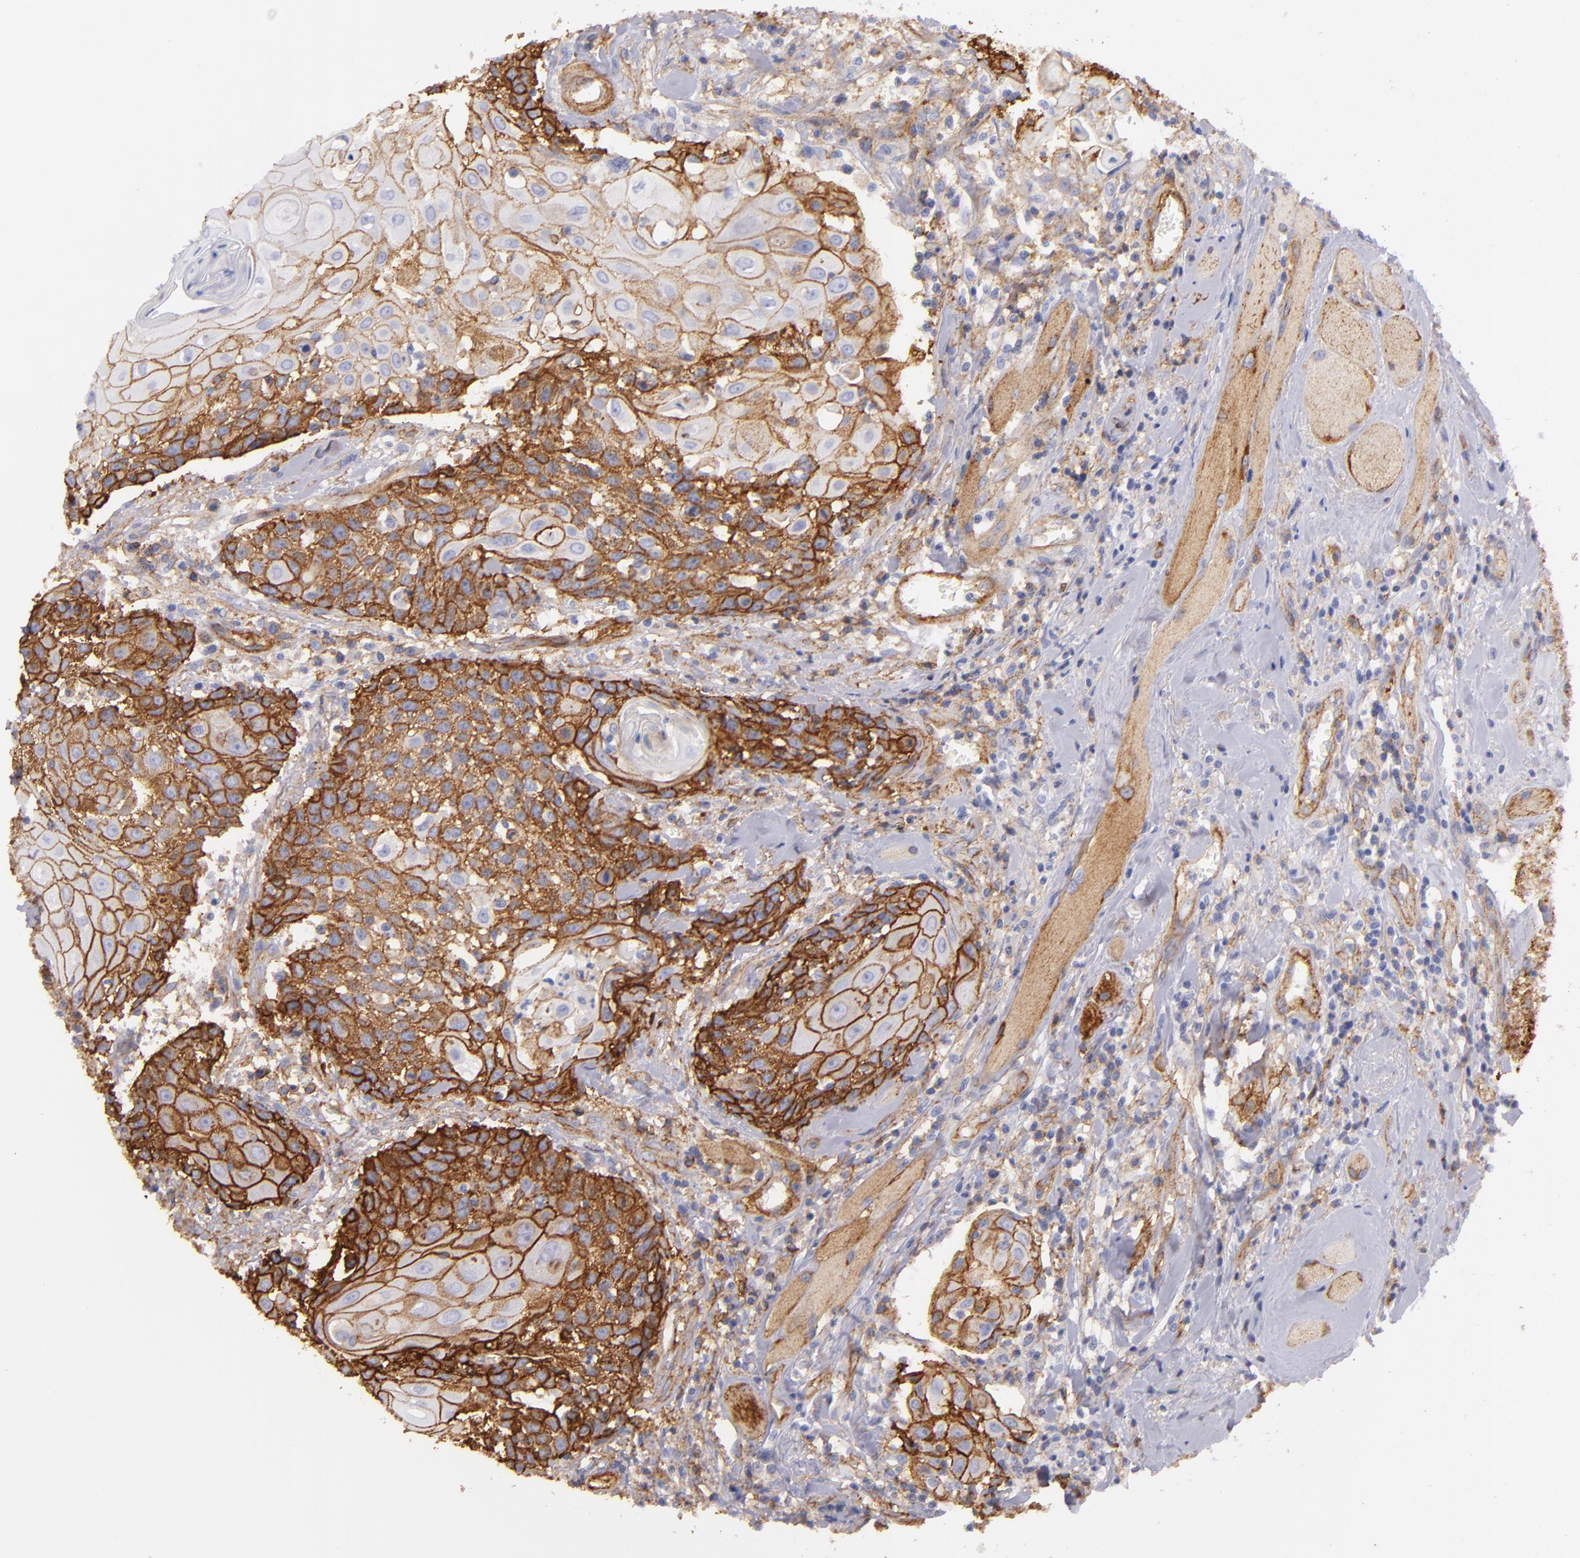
{"staining": {"intensity": "moderate", "quantity": "25%-75%", "location": "cytoplasmic/membranous"}, "tissue": "head and neck cancer", "cell_type": "Tumor cells", "image_type": "cancer", "snomed": [{"axis": "morphology", "description": "Squamous cell carcinoma, NOS"}, {"axis": "topography", "description": "Oral tissue"}, {"axis": "topography", "description": "Head-Neck"}], "caption": "Tumor cells exhibit medium levels of moderate cytoplasmic/membranous positivity in approximately 25%-75% of cells in squamous cell carcinoma (head and neck).", "gene": "CD151", "patient": {"sex": "female", "age": 82}}